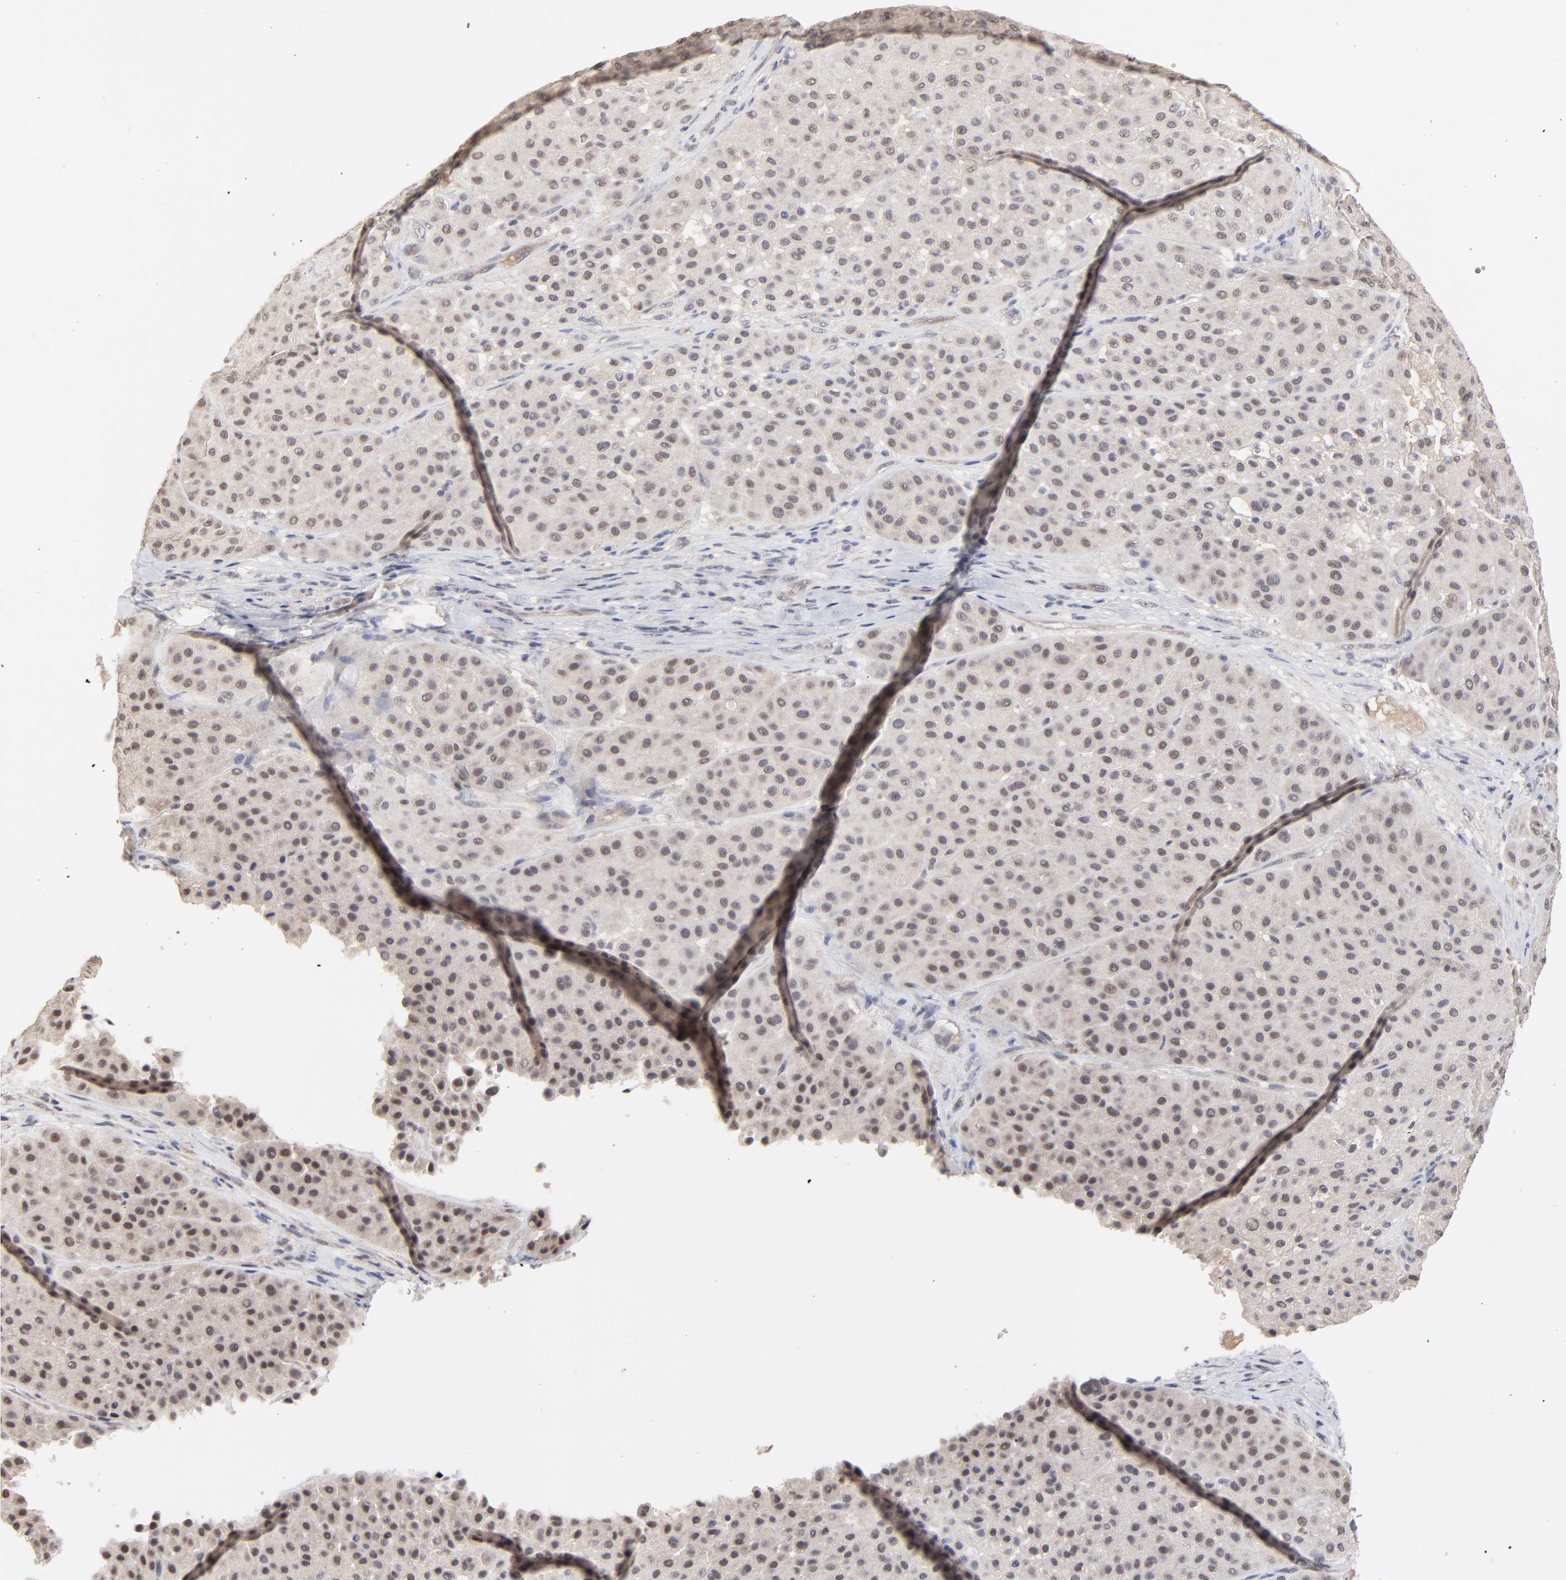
{"staining": {"intensity": "weak", "quantity": "25%-75%", "location": "cytoplasmic/membranous,nuclear"}, "tissue": "melanoma", "cell_type": "Tumor cells", "image_type": "cancer", "snomed": [{"axis": "morphology", "description": "Normal tissue, NOS"}, {"axis": "morphology", "description": "Malignant melanoma, Metastatic site"}, {"axis": "topography", "description": "Skin"}], "caption": "DAB immunohistochemical staining of malignant melanoma (metastatic site) shows weak cytoplasmic/membranous and nuclear protein staining in about 25%-75% of tumor cells.", "gene": "FAM199X", "patient": {"sex": "male", "age": 41}}